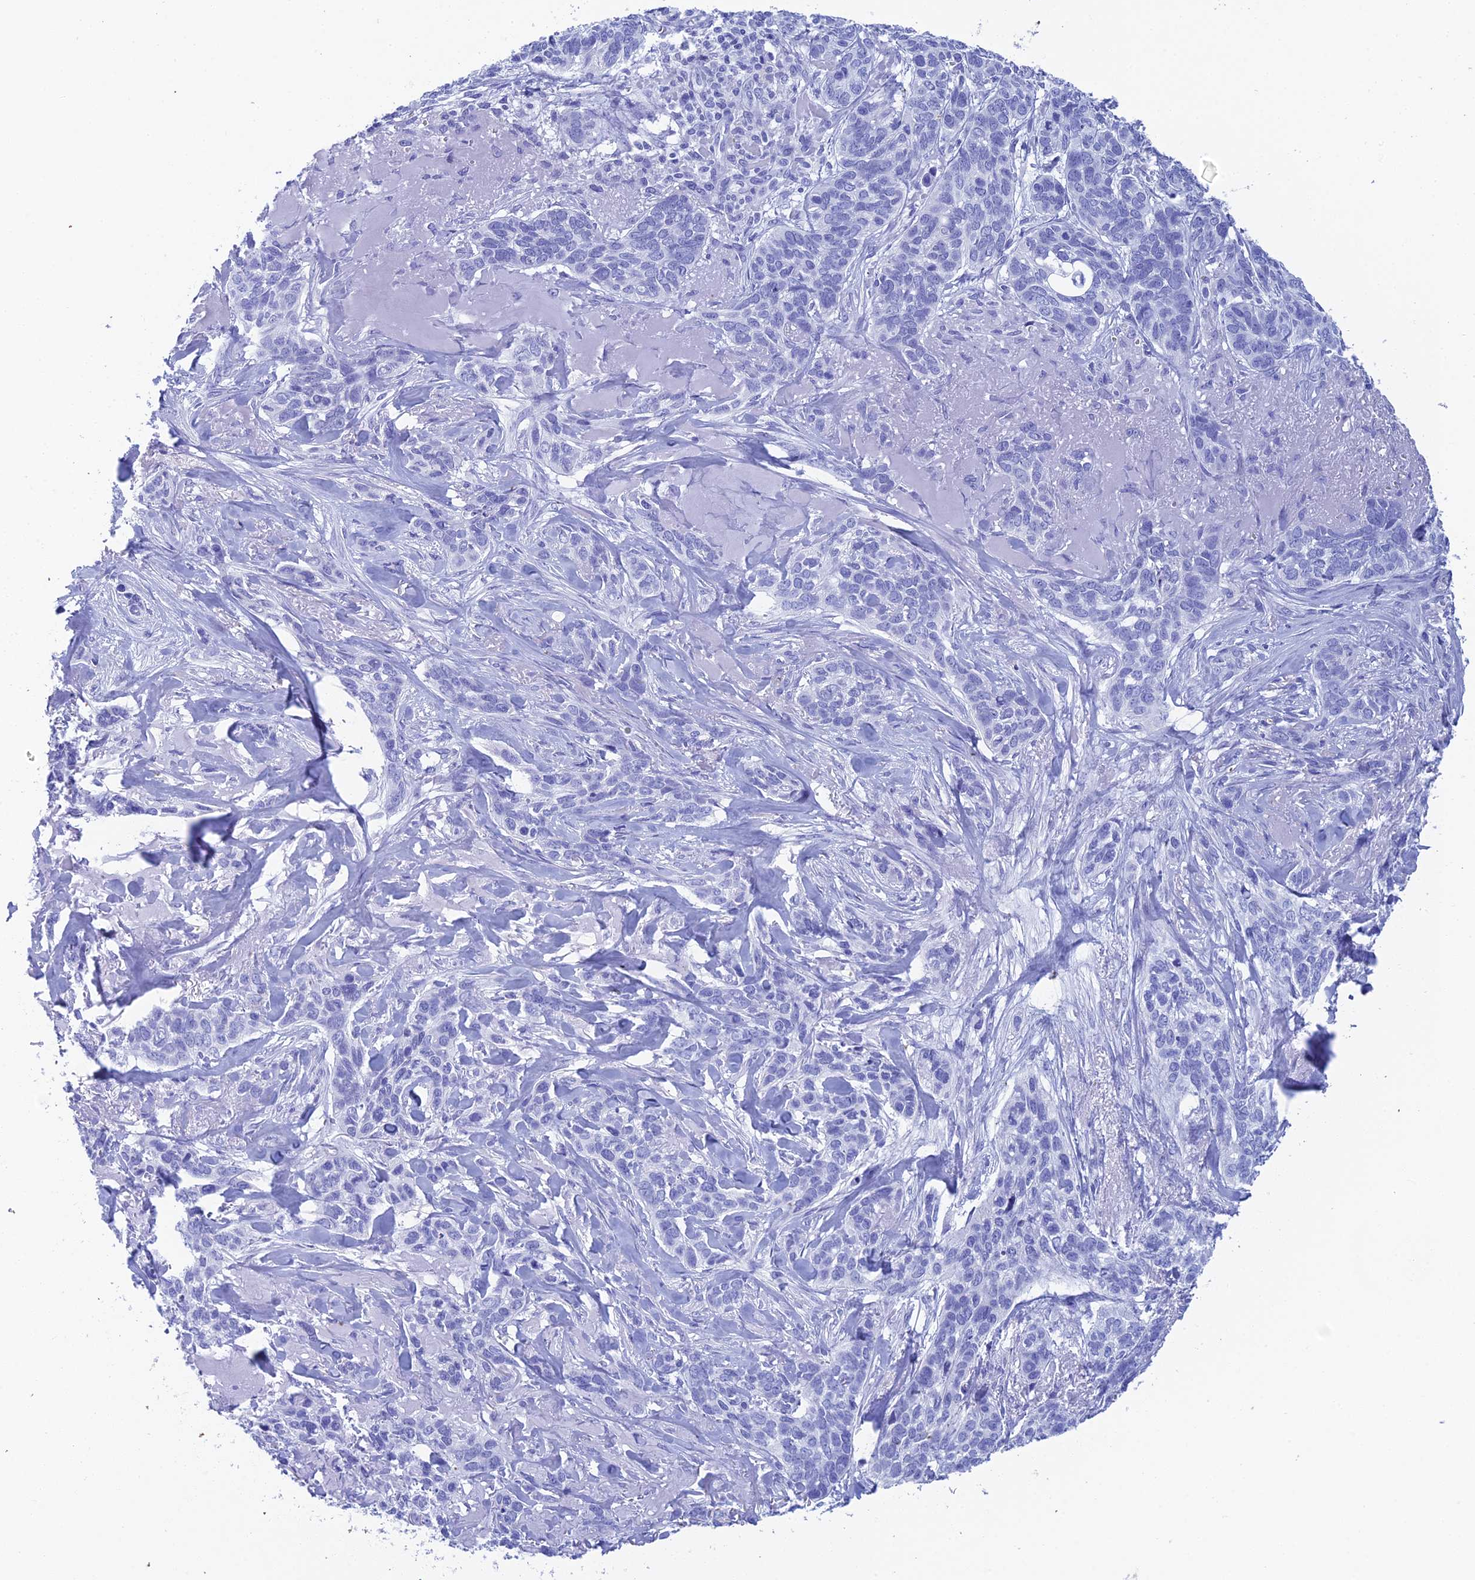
{"staining": {"intensity": "negative", "quantity": "none", "location": "none"}, "tissue": "skin cancer", "cell_type": "Tumor cells", "image_type": "cancer", "snomed": [{"axis": "morphology", "description": "Basal cell carcinoma"}, {"axis": "topography", "description": "Skin"}], "caption": "Skin cancer was stained to show a protein in brown. There is no significant positivity in tumor cells. Brightfield microscopy of immunohistochemistry stained with DAB (3,3'-diaminobenzidine) (brown) and hematoxylin (blue), captured at high magnification.", "gene": "REG1A", "patient": {"sex": "male", "age": 86}}